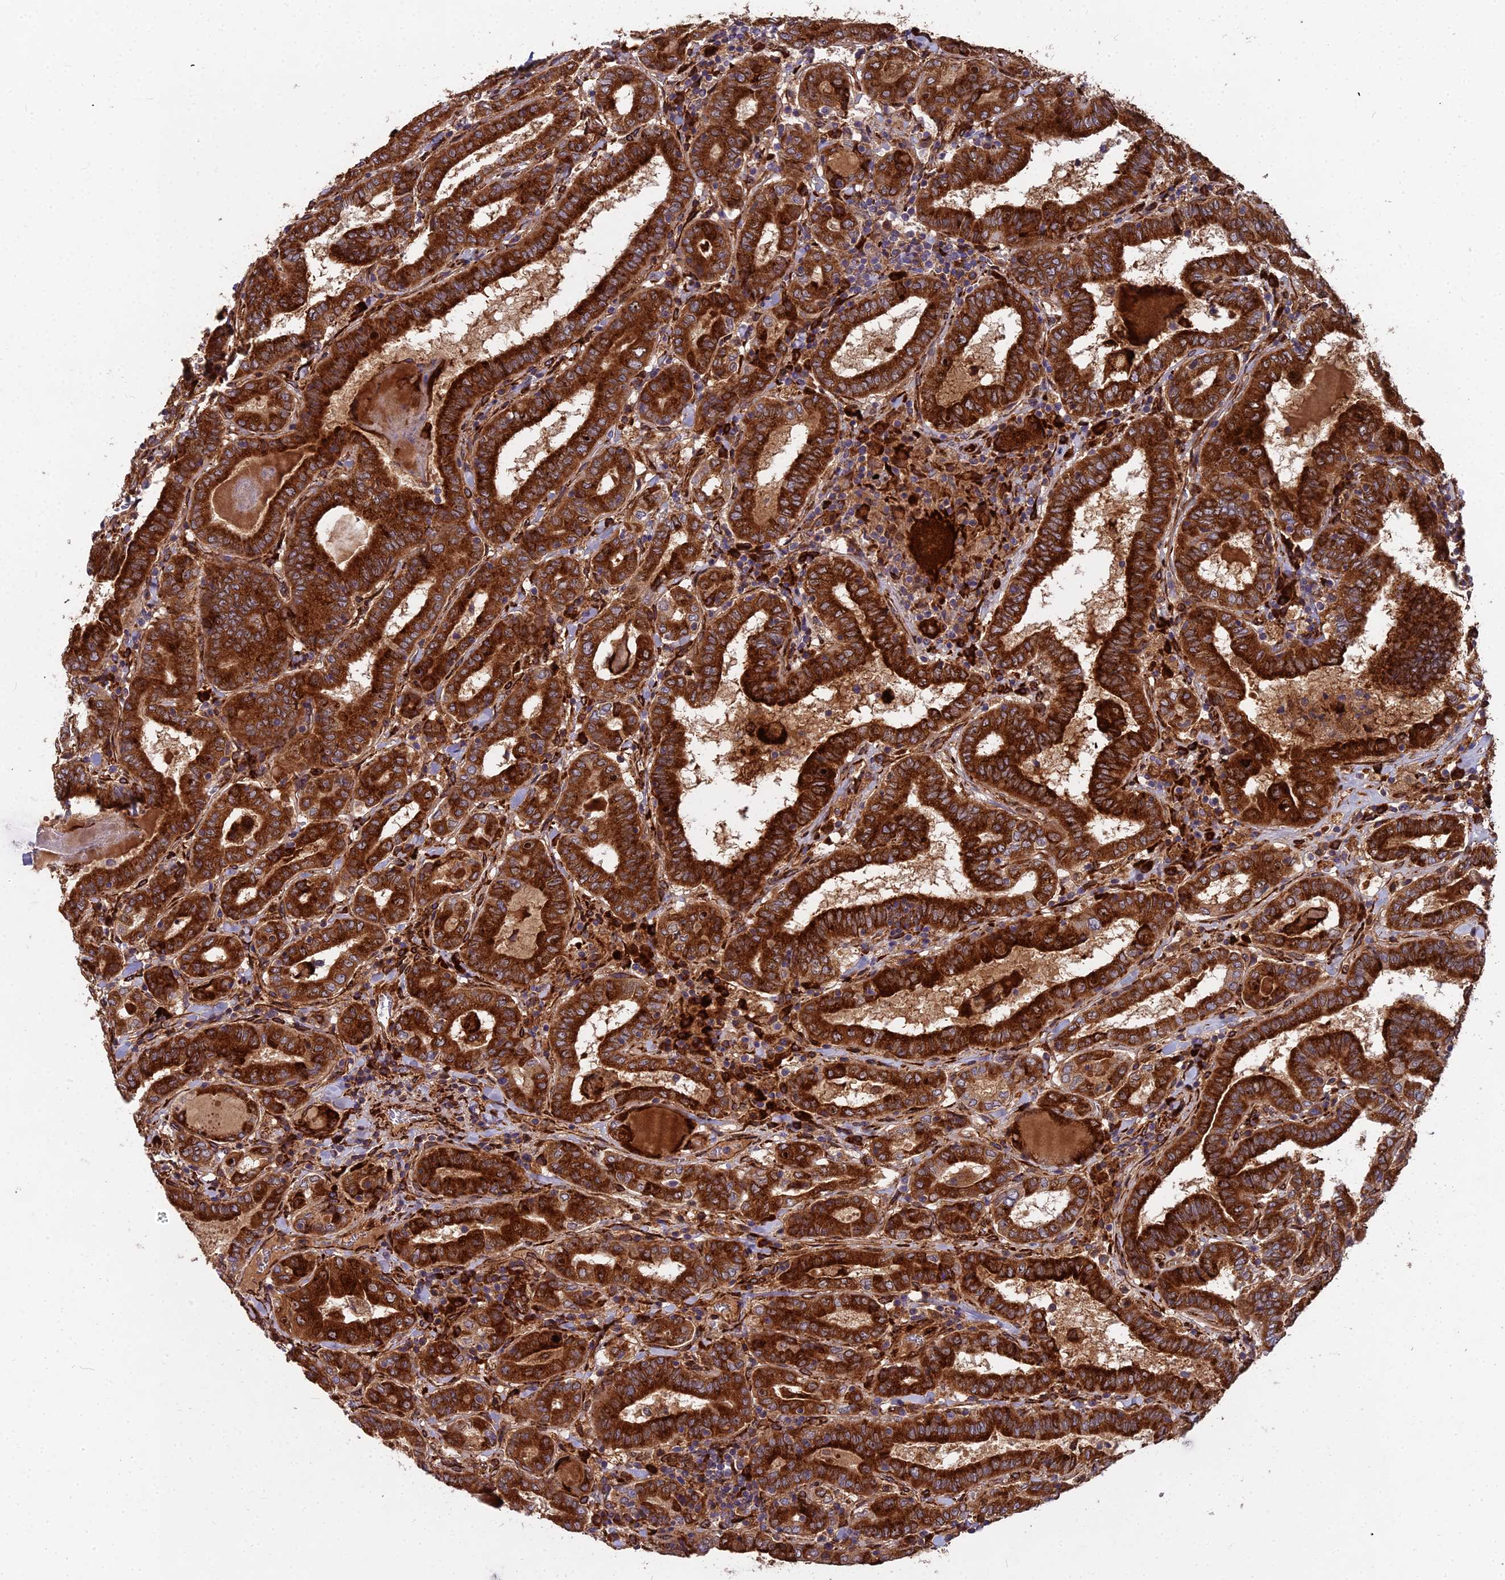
{"staining": {"intensity": "strong", "quantity": ">75%", "location": "cytoplasmic/membranous"}, "tissue": "thyroid cancer", "cell_type": "Tumor cells", "image_type": "cancer", "snomed": [{"axis": "morphology", "description": "Papillary adenocarcinoma, NOS"}, {"axis": "topography", "description": "Thyroid gland"}], "caption": "Thyroid cancer stained with a brown dye demonstrates strong cytoplasmic/membranous positive expression in about >75% of tumor cells.", "gene": "NDUFAF7", "patient": {"sex": "female", "age": 72}}